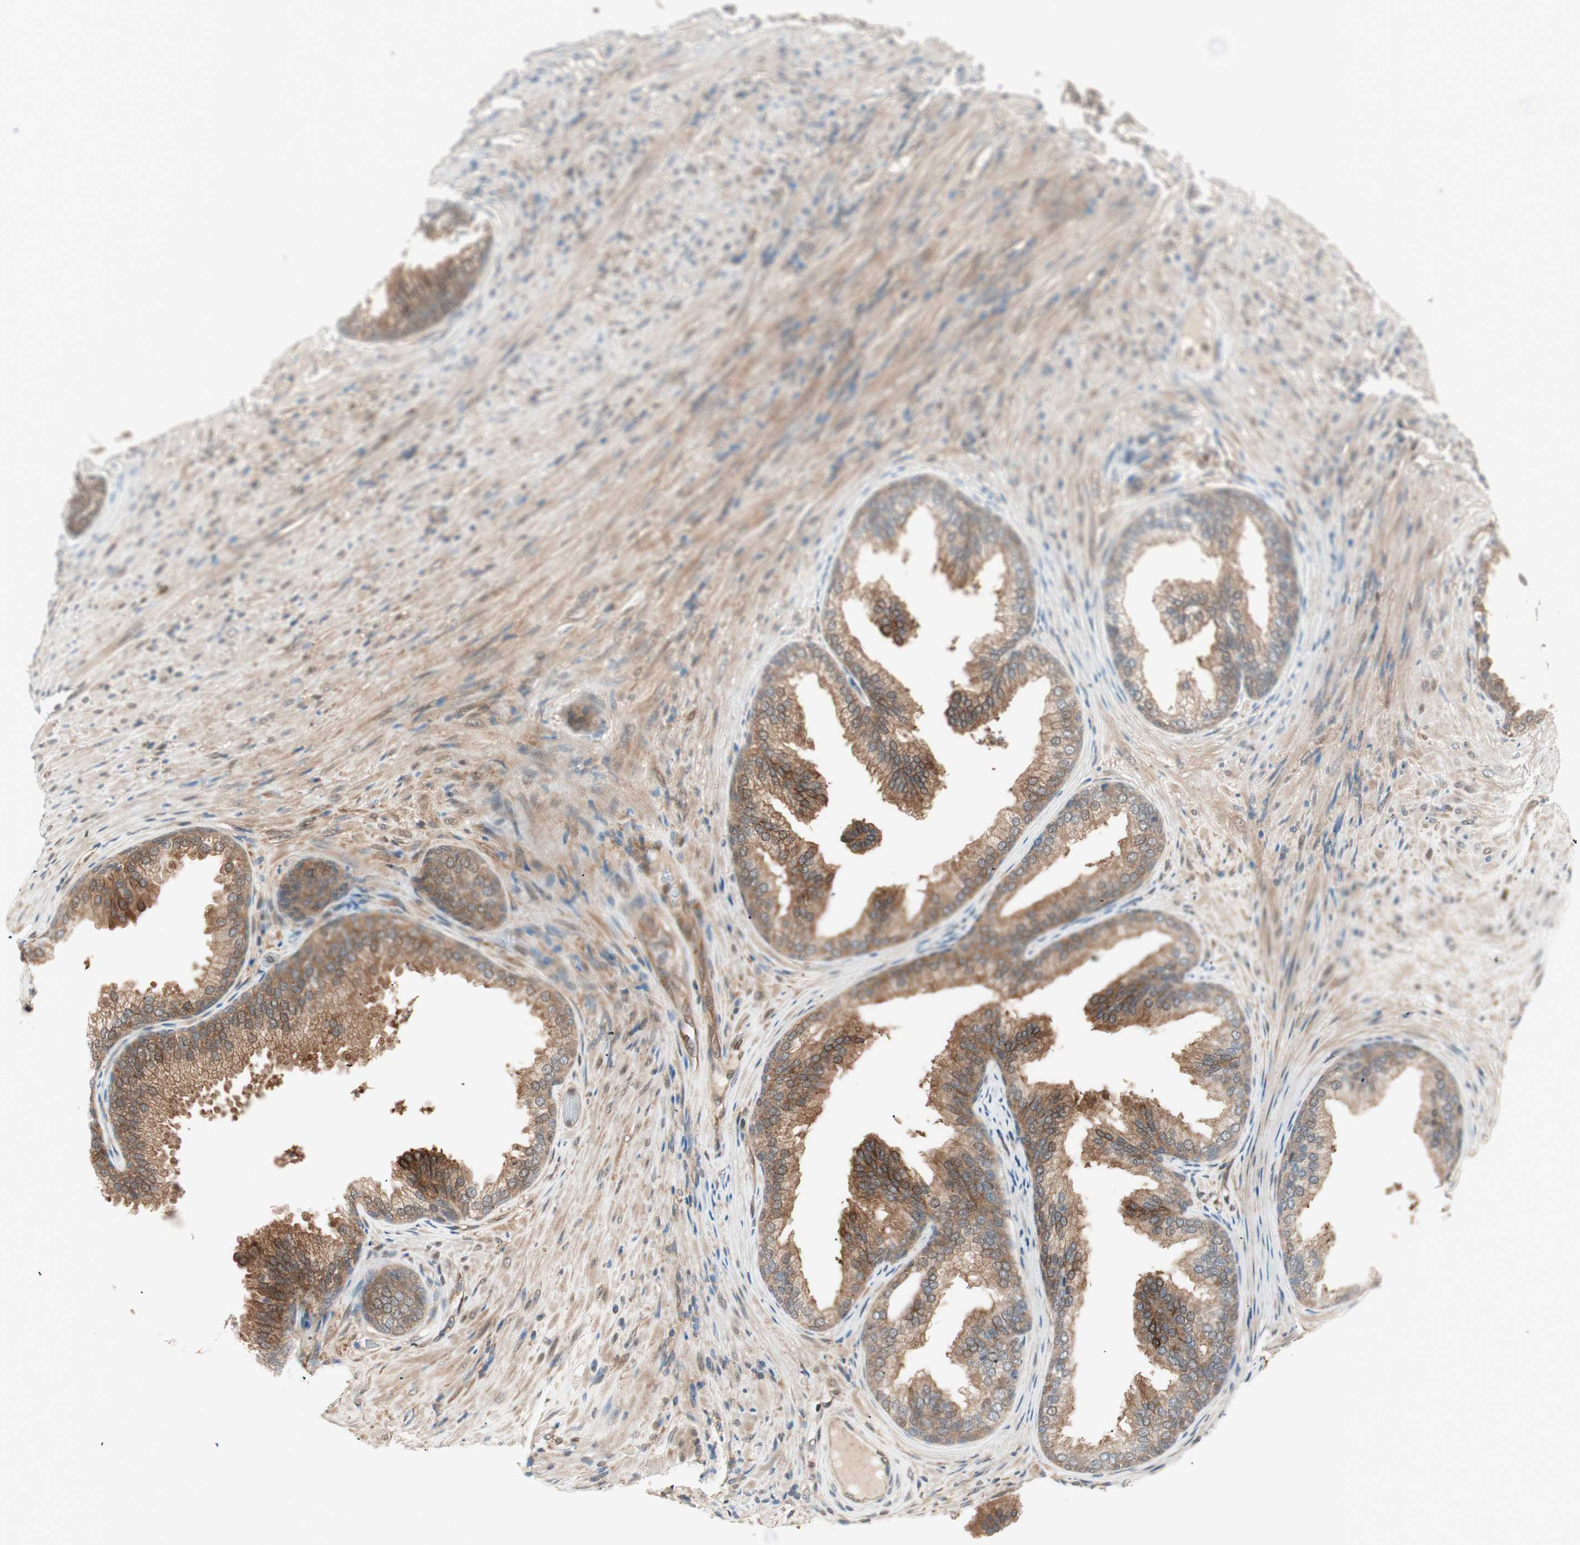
{"staining": {"intensity": "moderate", "quantity": ">75%", "location": "cytoplasmic/membranous"}, "tissue": "prostate", "cell_type": "Glandular cells", "image_type": "normal", "snomed": [{"axis": "morphology", "description": "Normal tissue, NOS"}, {"axis": "topography", "description": "Prostate"}], "caption": "Prostate stained for a protein shows moderate cytoplasmic/membranous positivity in glandular cells. (Brightfield microscopy of DAB IHC at high magnification).", "gene": "GALT", "patient": {"sex": "male", "age": 76}}